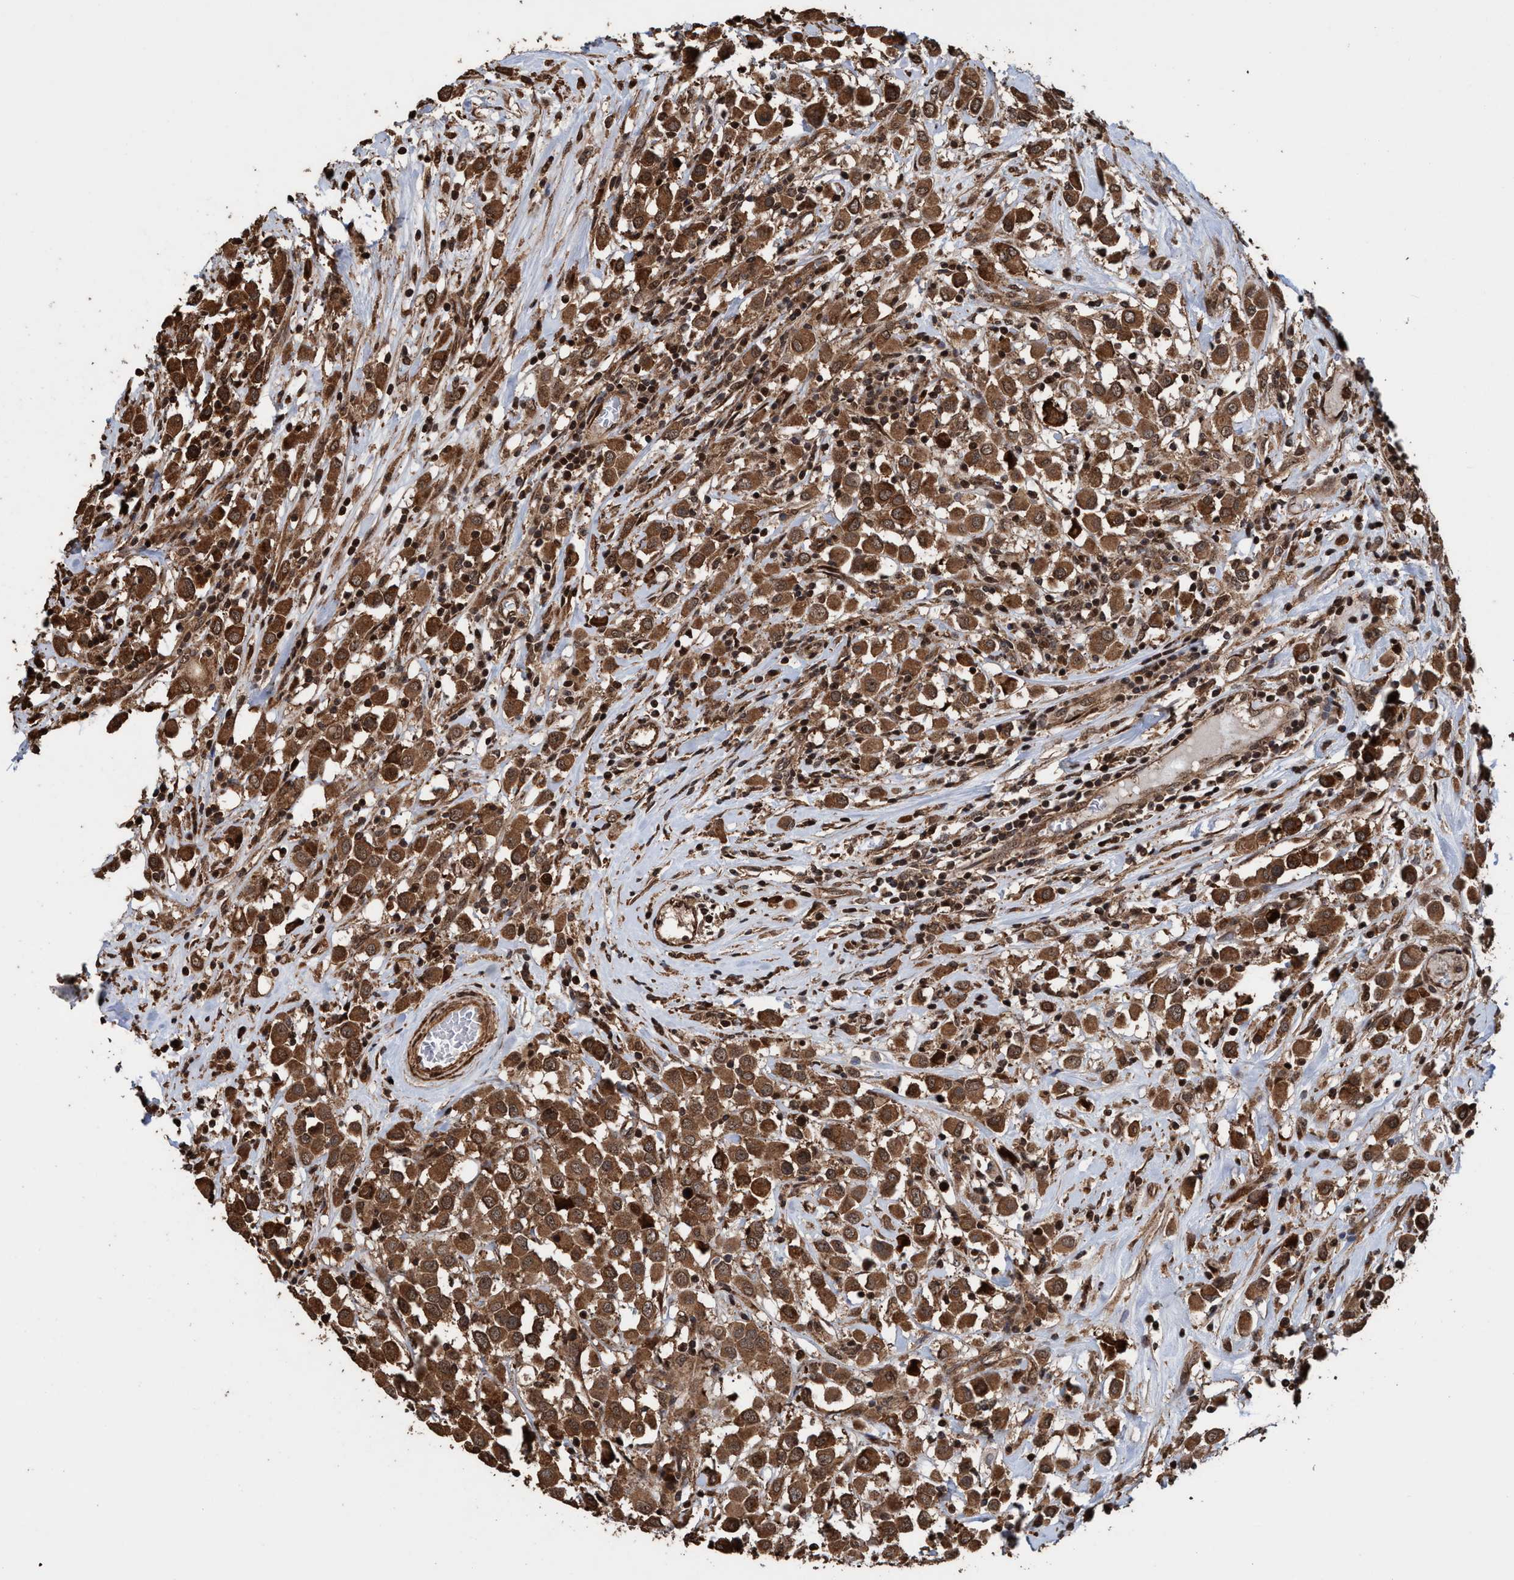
{"staining": {"intensity": "strong", "quantity": ">75%", "location": "cytoplasmic/membranous,nuclear"}, "tissue": "breast cancer", "cell_type": "Tumor cells", "image_type": "cancer", "snomed": [{"axis": "morphology", "description": "Duct carcinoma"}, {"axis": "topography", "description": "Breast"}], "caption": "A high-resolution photomicrograph shows IHC staining of breast cancer (intraductal carcinoma), which shows strong cytoplasmic/membranous and nuclear staining in approximately >75% of tumor cells.", "gene": "TRPC7", "patient": {"sex": "female", "age": 61}}